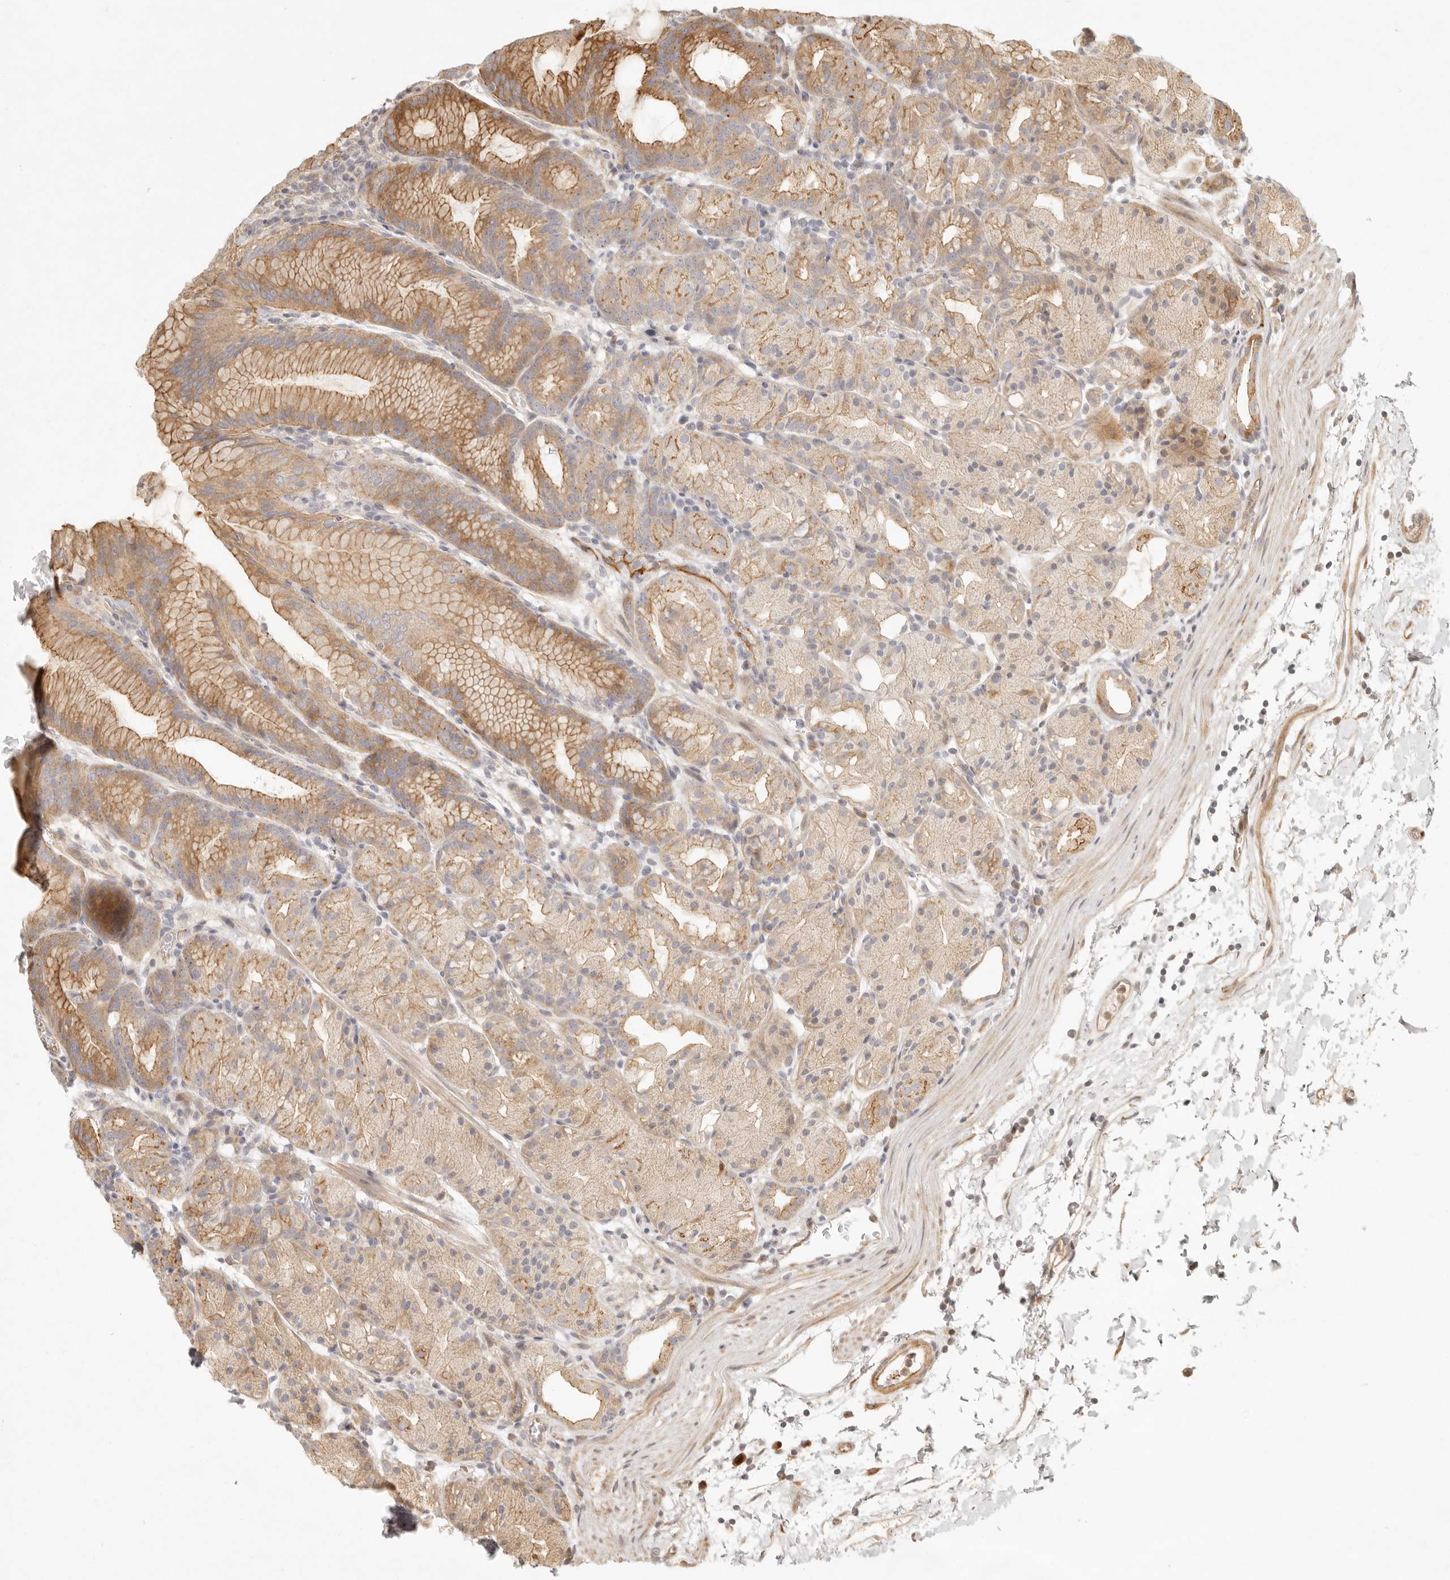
{"staining": {"intensity": "moderate", "quantity": "25%-75%", "location": "cytoplasmic/membranous"}, "tissue": "stomach", "cell_type": "Glandular cells", "image_type": "normal", "snomed": [{"axis": "morphology", "description": "Normal tissue, NOS"}, {"axis": "topography", "description": "Stomach, upper"}], "caption": "Brown immunohistochemical staining in unremarkable human stomach displays moderate cytoplasmic/membranous expression in about 25%-75% of glandular cells.", "gene": "KLHL38", "patient": {"sex": "male", "age": 48}}